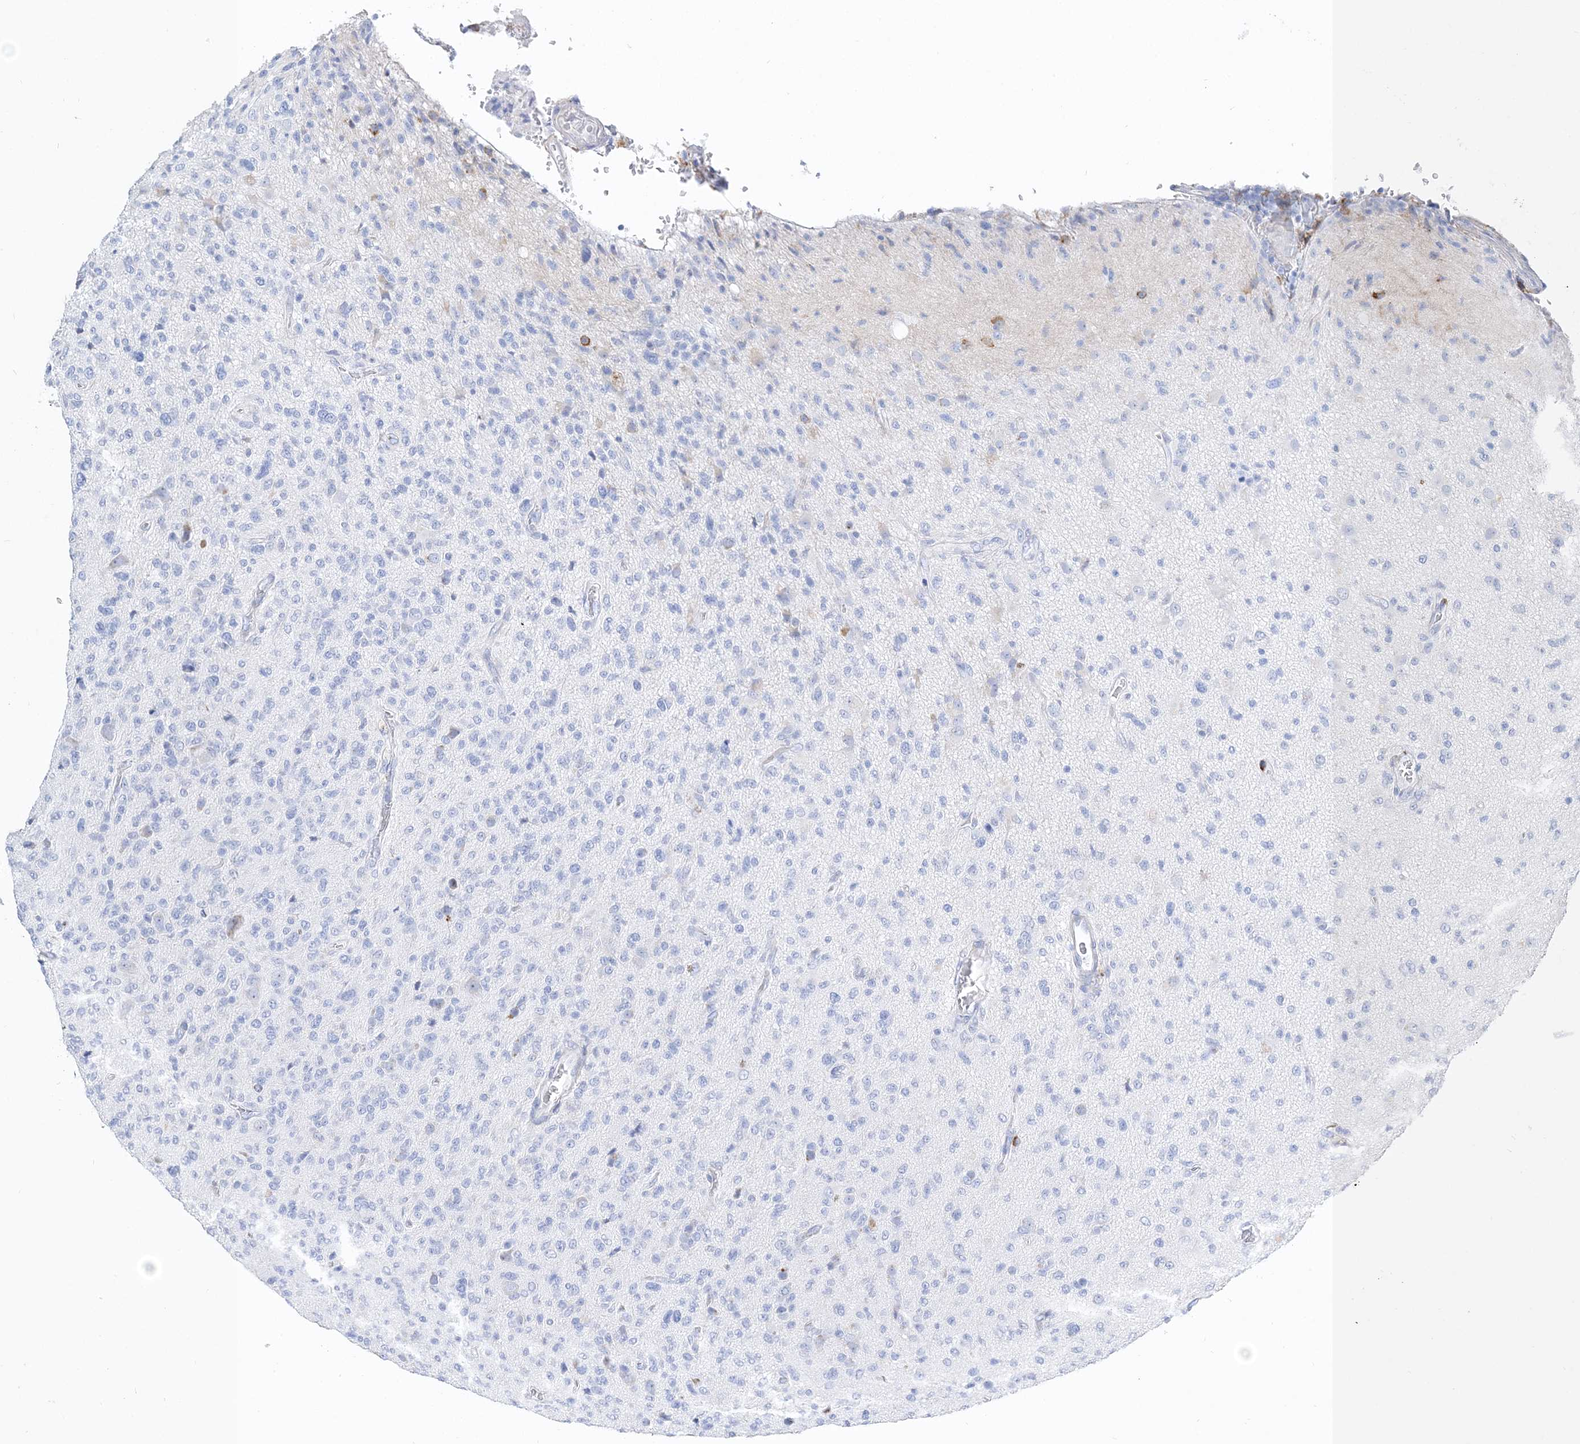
{"staining": {"intensity": "negative", "quantity": "none", "location": "none"}, "tissue": "glioma", "cell_type": "Tumor cells", "image_type": "cancer", "snomed": [{"axis": "morphology", "description": "Glioma, malignant, High grade"}, {"axis": "topography", "description": "Brain"}], "caption": "There is no significant positivity in tumor cells of glioma. (Stains: DAB immunohistochemistry (IHC) with hematoxylin counter stain, Microscopy: brightfield microscopy at high magnification).", "gene": "TSPYL6", "patient": {"sex": "female", "age": 57}}